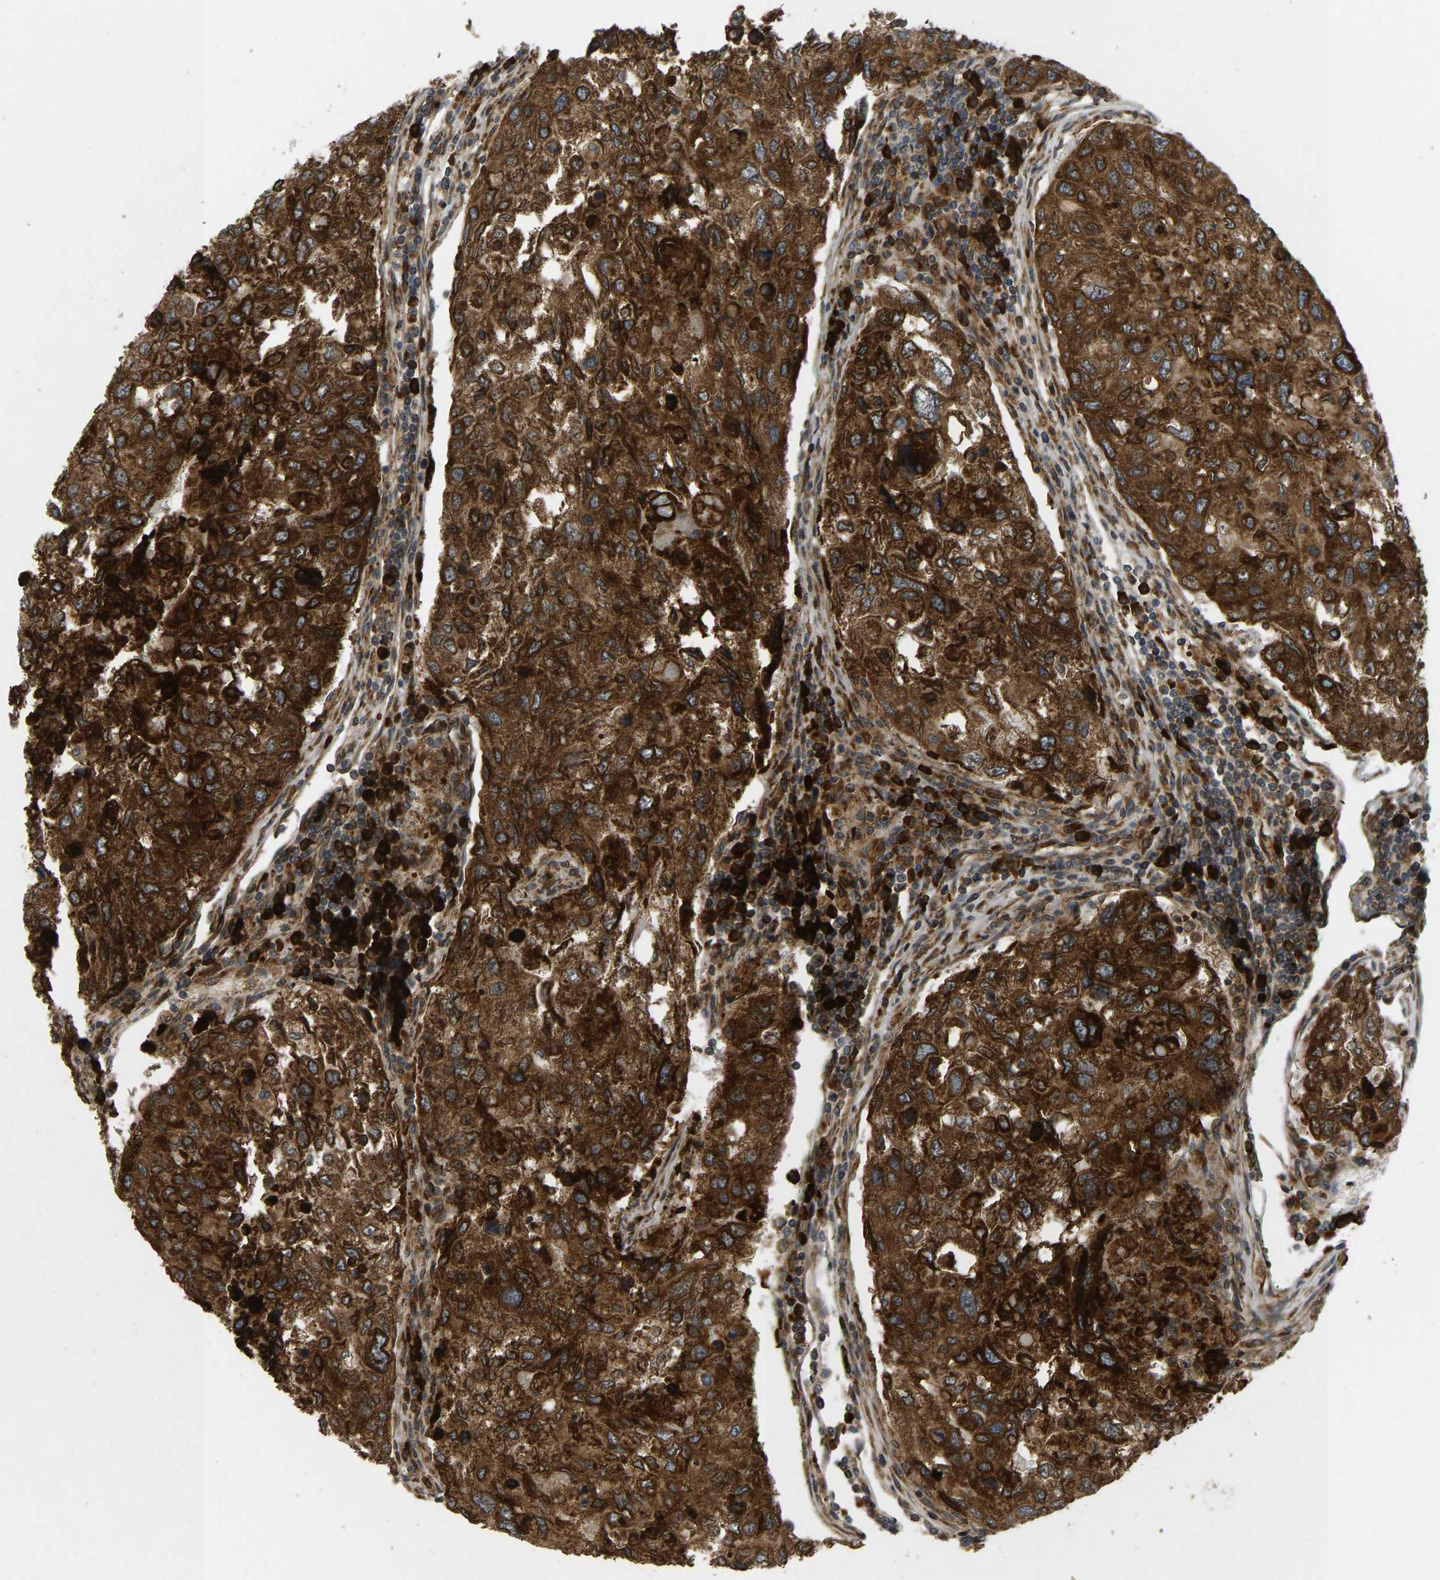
{"staining": {"intensity": "strong", "quantity": ">75%", "location": "cytoplasmic/membranous"}, "tissue": "urothelial cancer", "cell_type": "Tumor cells", "image_type": "cancer", "snomed": [{"axis": "morphology", "description": "Urothelial carcinoma, High grade"}, {"axis": "topography", "description": "Lymph node"}, {"axis": "topography", "description": "Urinary bladder"}], "caption": "Strong cytoplasmic/membranous positivity for a protein is present in about >75% of tumor cells of urothelial cancer using immunohistochemistry.", "gene": "RPN2", "patient": {"sex": "male", "age": 51}}